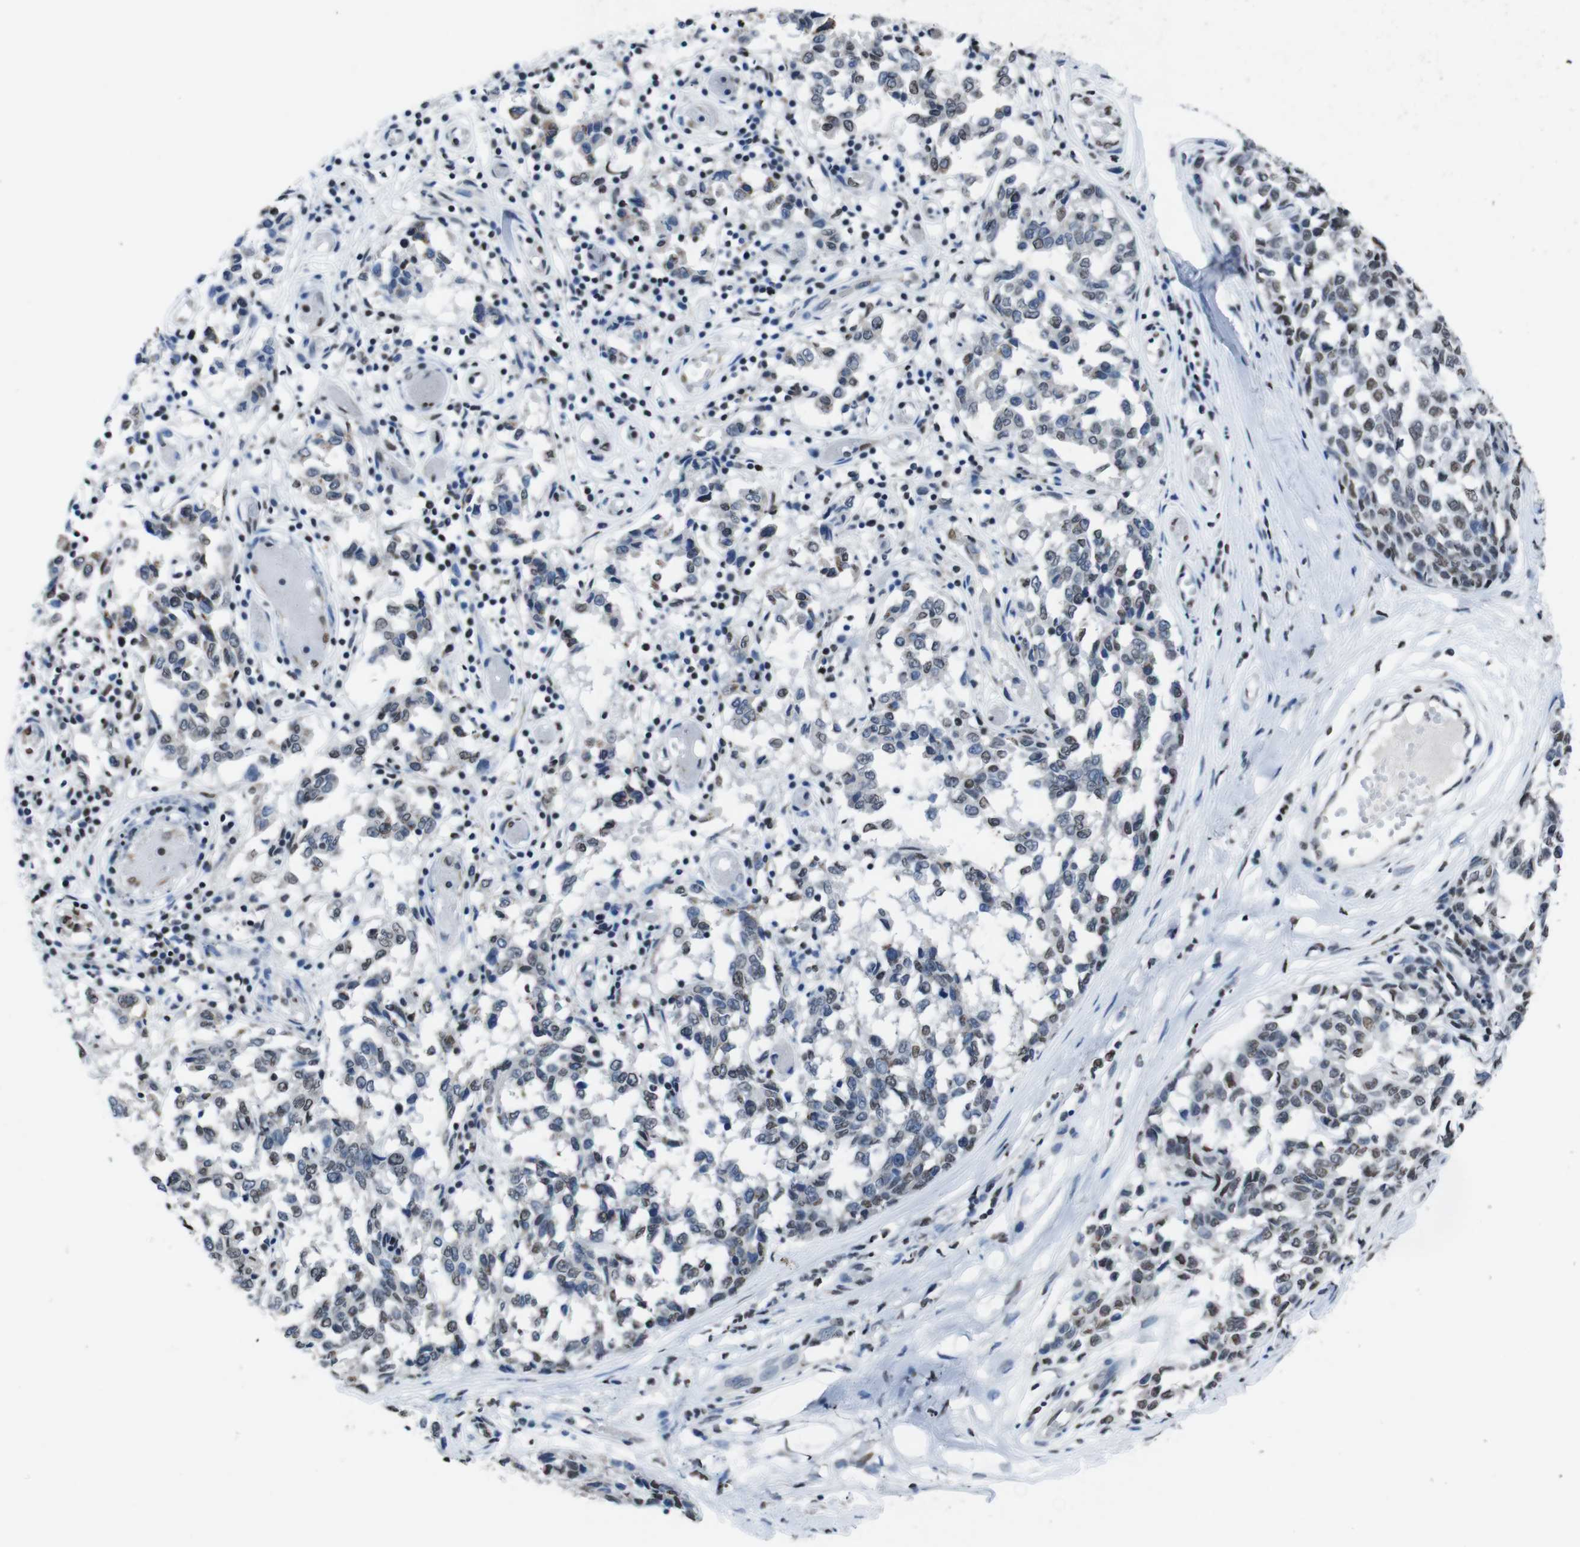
{"staining": {"intensity": "weak", "quantity": "25%-75%", "location": "nuclear"}, "tissue": "melanoma", "cell_type": "Tumor cells", "image_type": "cancer", "snomed": [{"axis": "morphology", "description": "Malignant melanoma, NOS"}, {"axis": "topography", "description": "Skin"}], "caption": "Immunohistochemistry (IHC) micrograph of malignant melanoma stained for a protein (brown), which exhibits low levels of weak nuclear expression in about 25%-75% of tumor cells.", "gene": "PIP4P2", "patient": {"sex": "female", "age": 64}}